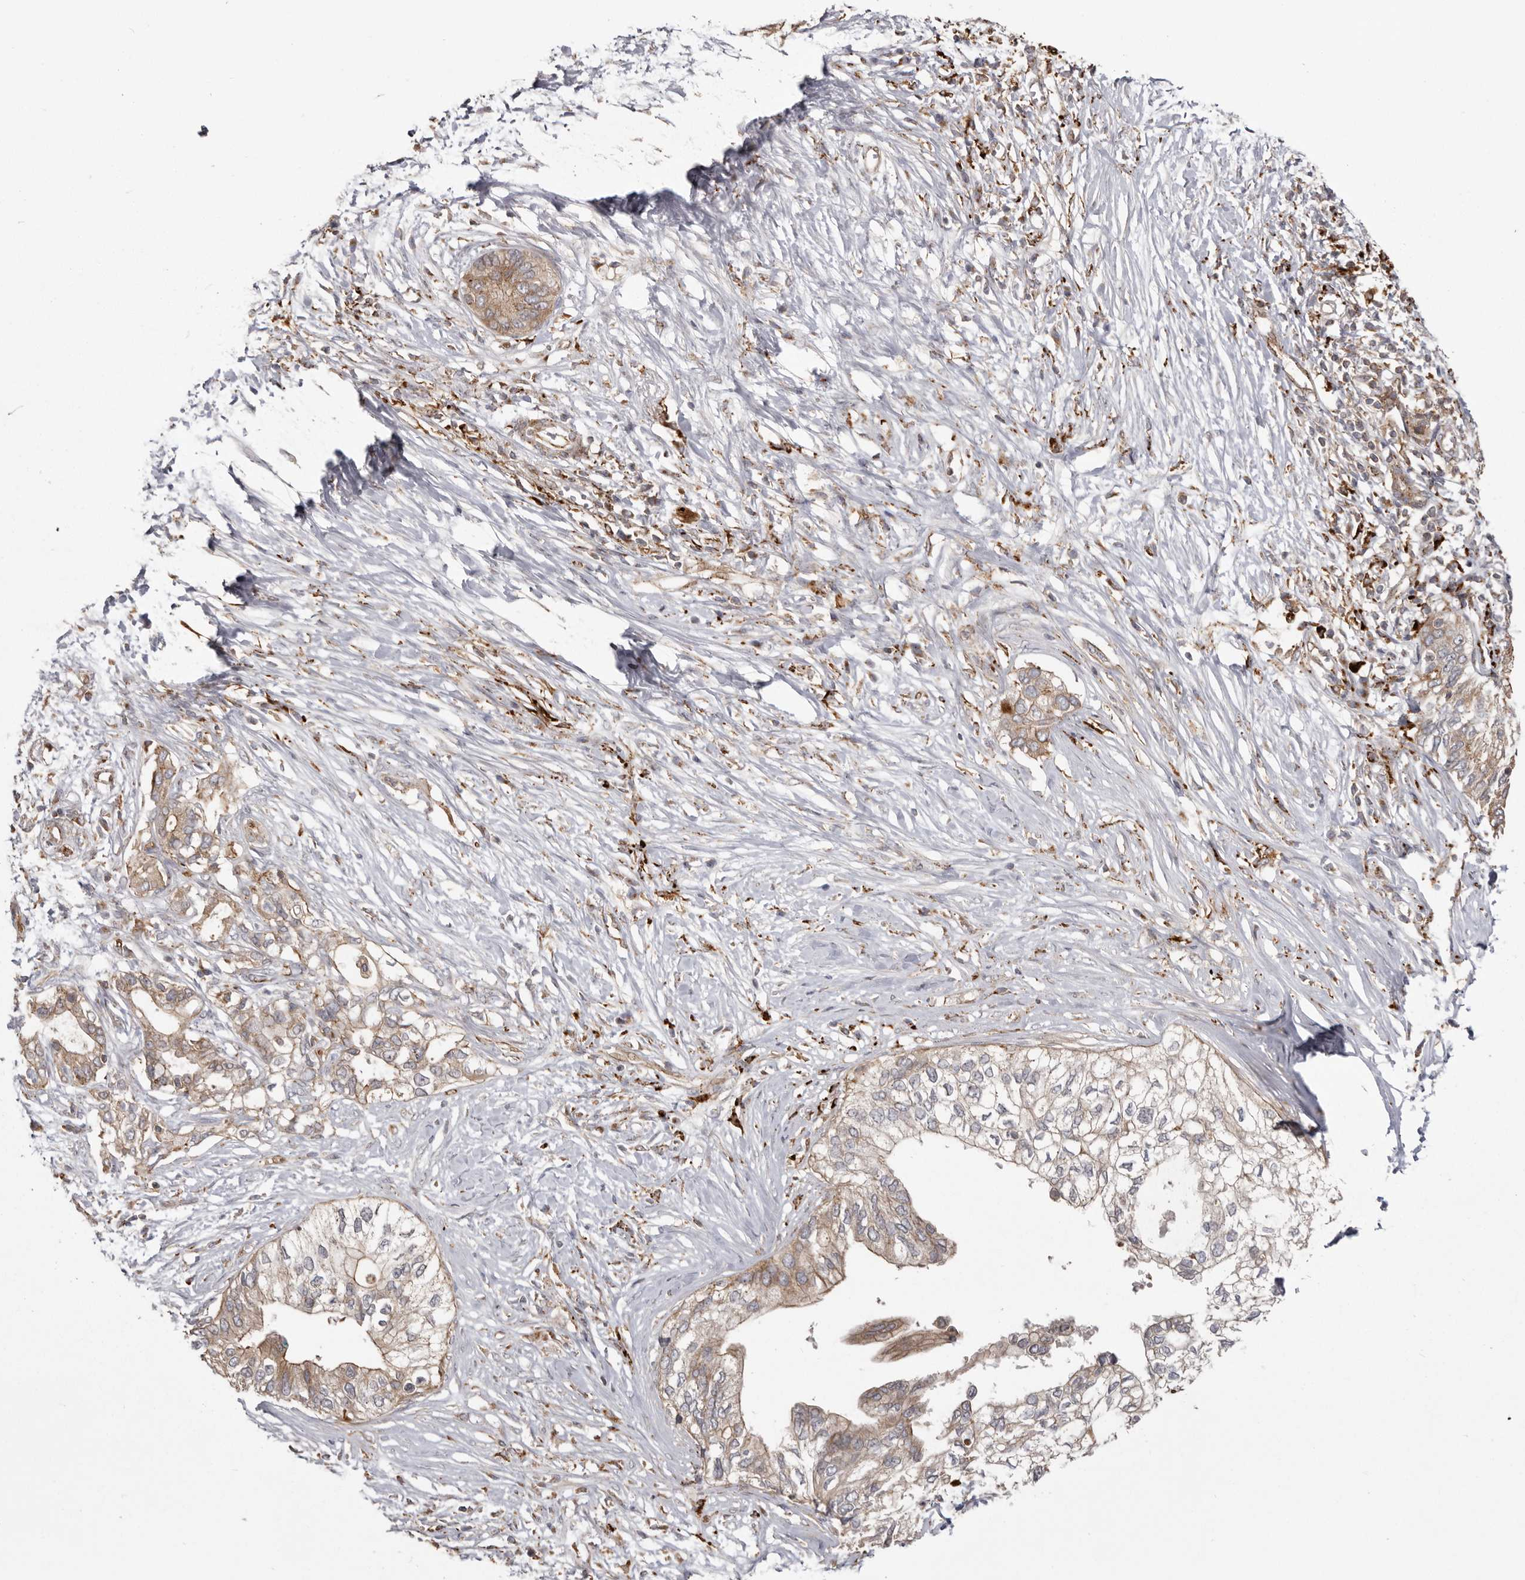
{"staining": {"intensity": "weak", "quantity": "25%-75%", "location": "cytoplasmic/membranous"}, "tissue": "pancreatic cancer", "cell_type": "Tumor cells", "image_type": "cancer", "snomed": [{"axis": "morphology", "description": "Normal tissue, NOS"}, {"axis": "morphology", "description": "Adenocarcinoma, NOS"}, {"axis": "topography", "description": "Pancreas"}, {"axis": "topography", "description": "Peripheral nerve tissue"}], "caption": "A high-resolution micrograph shows immunohistochemistry (IHC) staining of pancreatic adenocarcinoma, which demonstrates weak cytoplasmic/membranous expression in about 25%-75% of tumor cells.", "gene": "NUP43", "patient": {"sex": "male", "age": 59}}